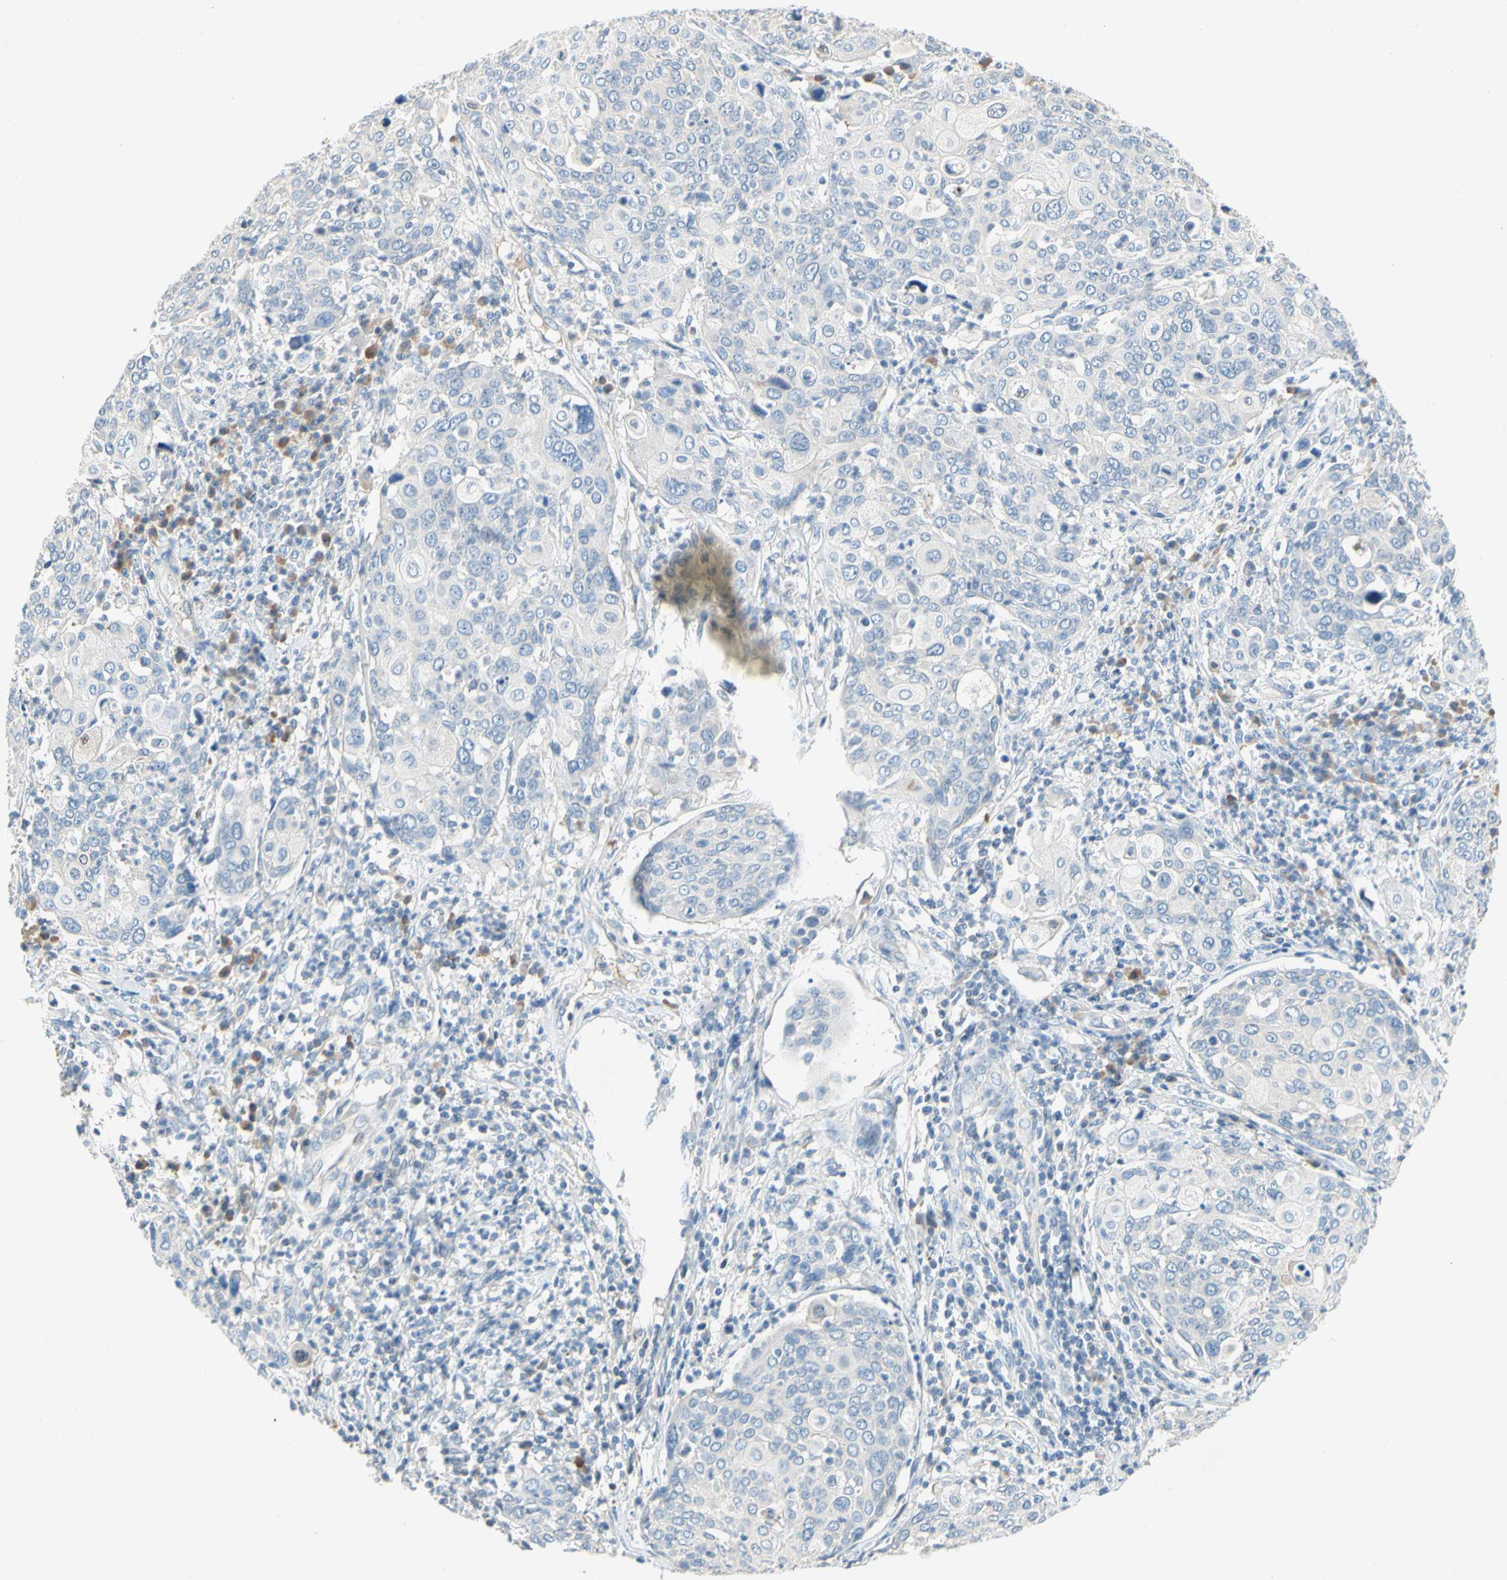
{"staining": {"intensity": "negative", "quantity": "none", "location": "none"}, "tissue": "cervical cancer", "cell_type": "Tumor cells", "image_type": "cancer", "snomed": [{"axis": "morphology", "description": "Squamous cell carcinoma, NOS"}, {"axis": "topography", "description": "Cervix"}], "caption": "Immunohistochemical staining of cervical cancer shows no significant positivity in tumor cells.", "gene": "CCM2L", "patient": {"sex": "female", "age": 40}}